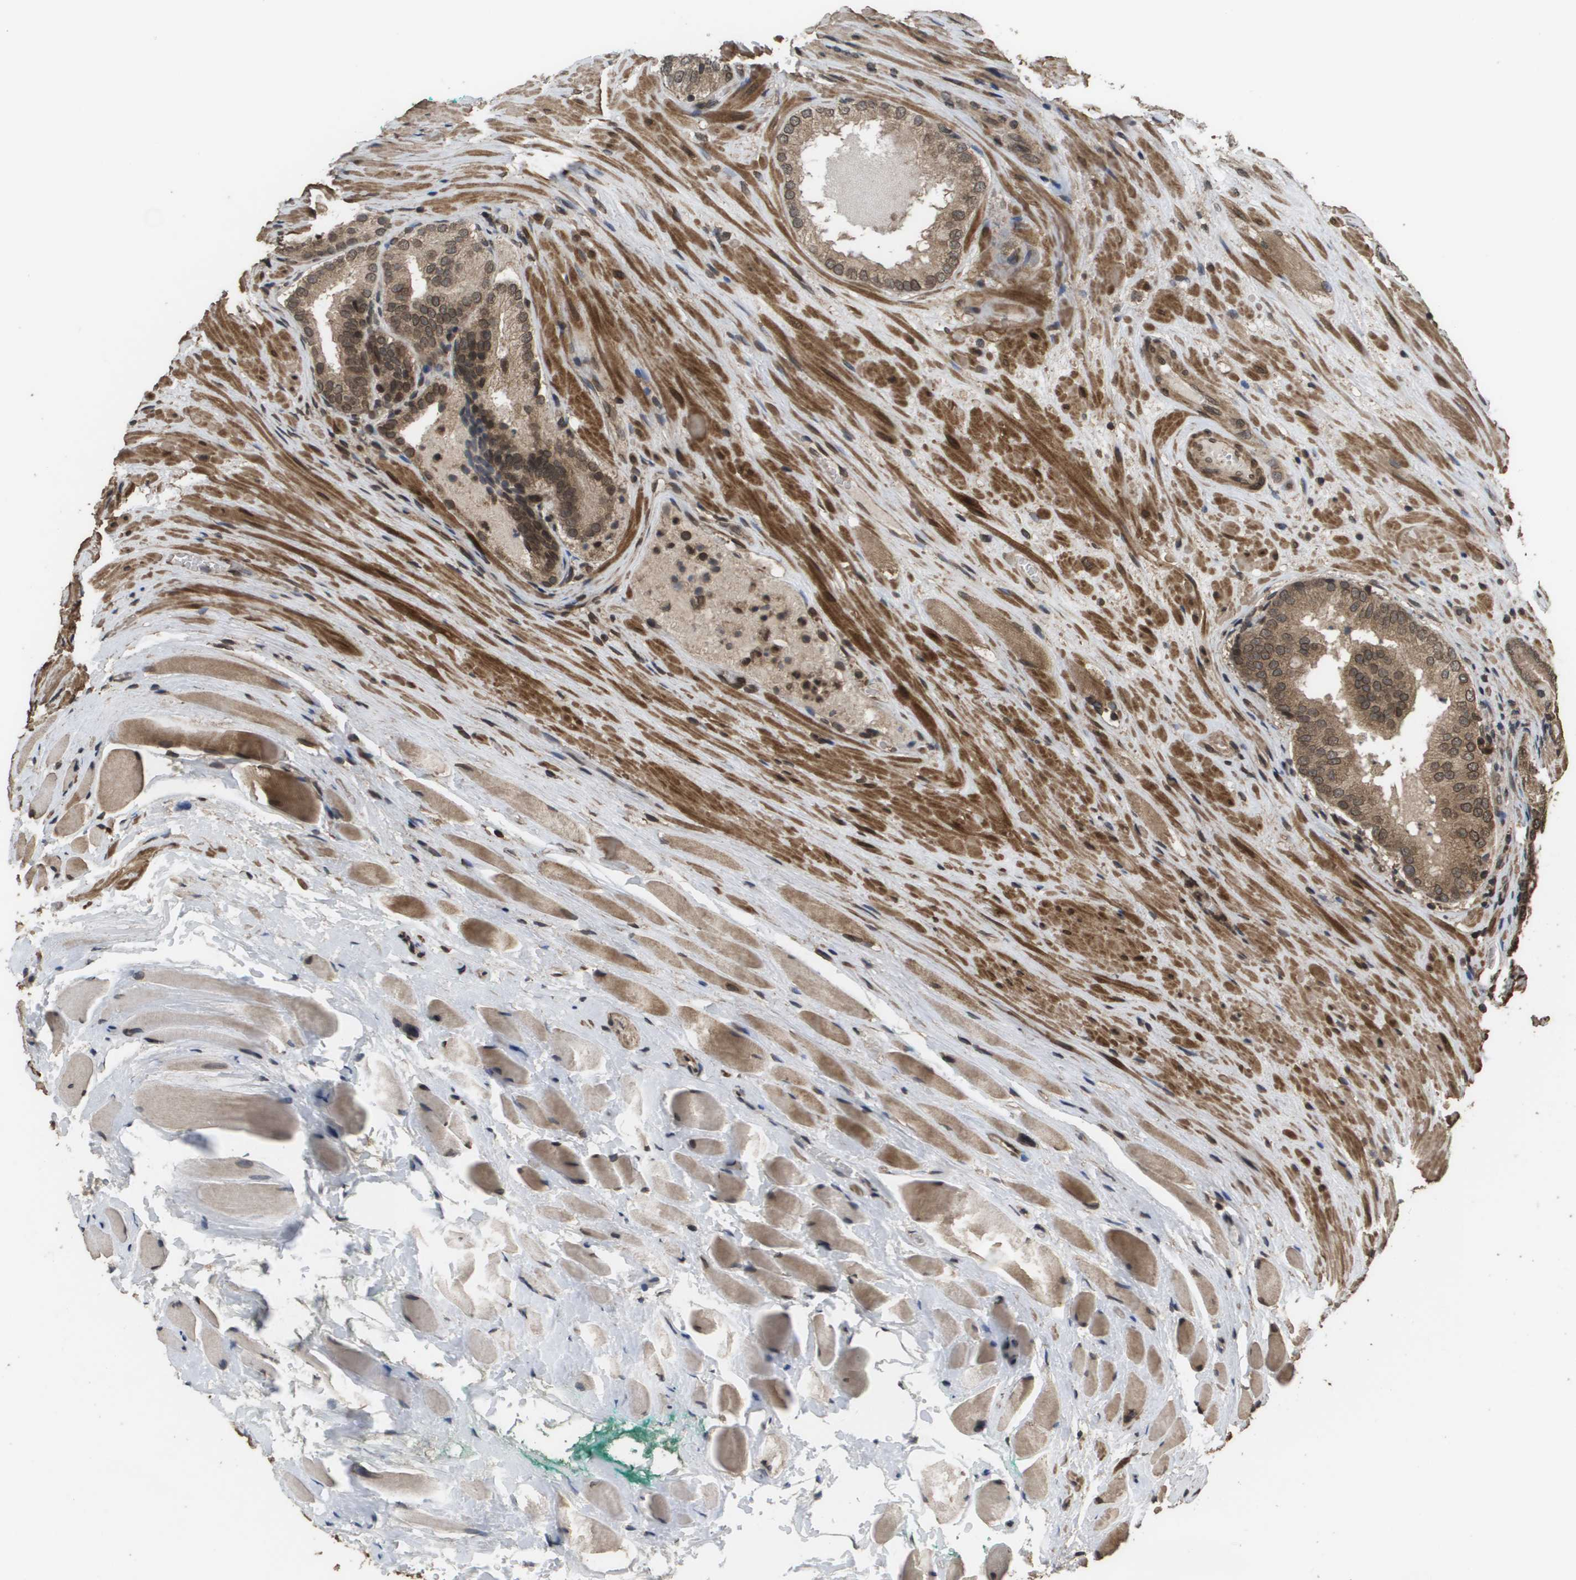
{"staining": {"intensity": "moderate", "quantity": "<25%", "location": "cytoplasmic/membranous,nuclear"}, "tissue": "prostate cancer", "cell_type": "Tumor cells", "image_type": "cancer", "snomed": [{"axis": "morphology", "description": "Adenocarcinoma, High grade"}, {"axis": "topography", "description": "Prostate"}], "caption": "Immunohistochemistry micrograph of neoplastic tissue: human prostate adenocarcinoma (high-grade) stained using IHC displays low levels of moderate protein expression localized specifically in the cytoplasmic/membranous and nuclear of tumor cells, appearing as a cytoplasmic/membranous and nuclear brown color.", "gene": "AXIN2", "patient": {"sex": "male", "age": 59}}